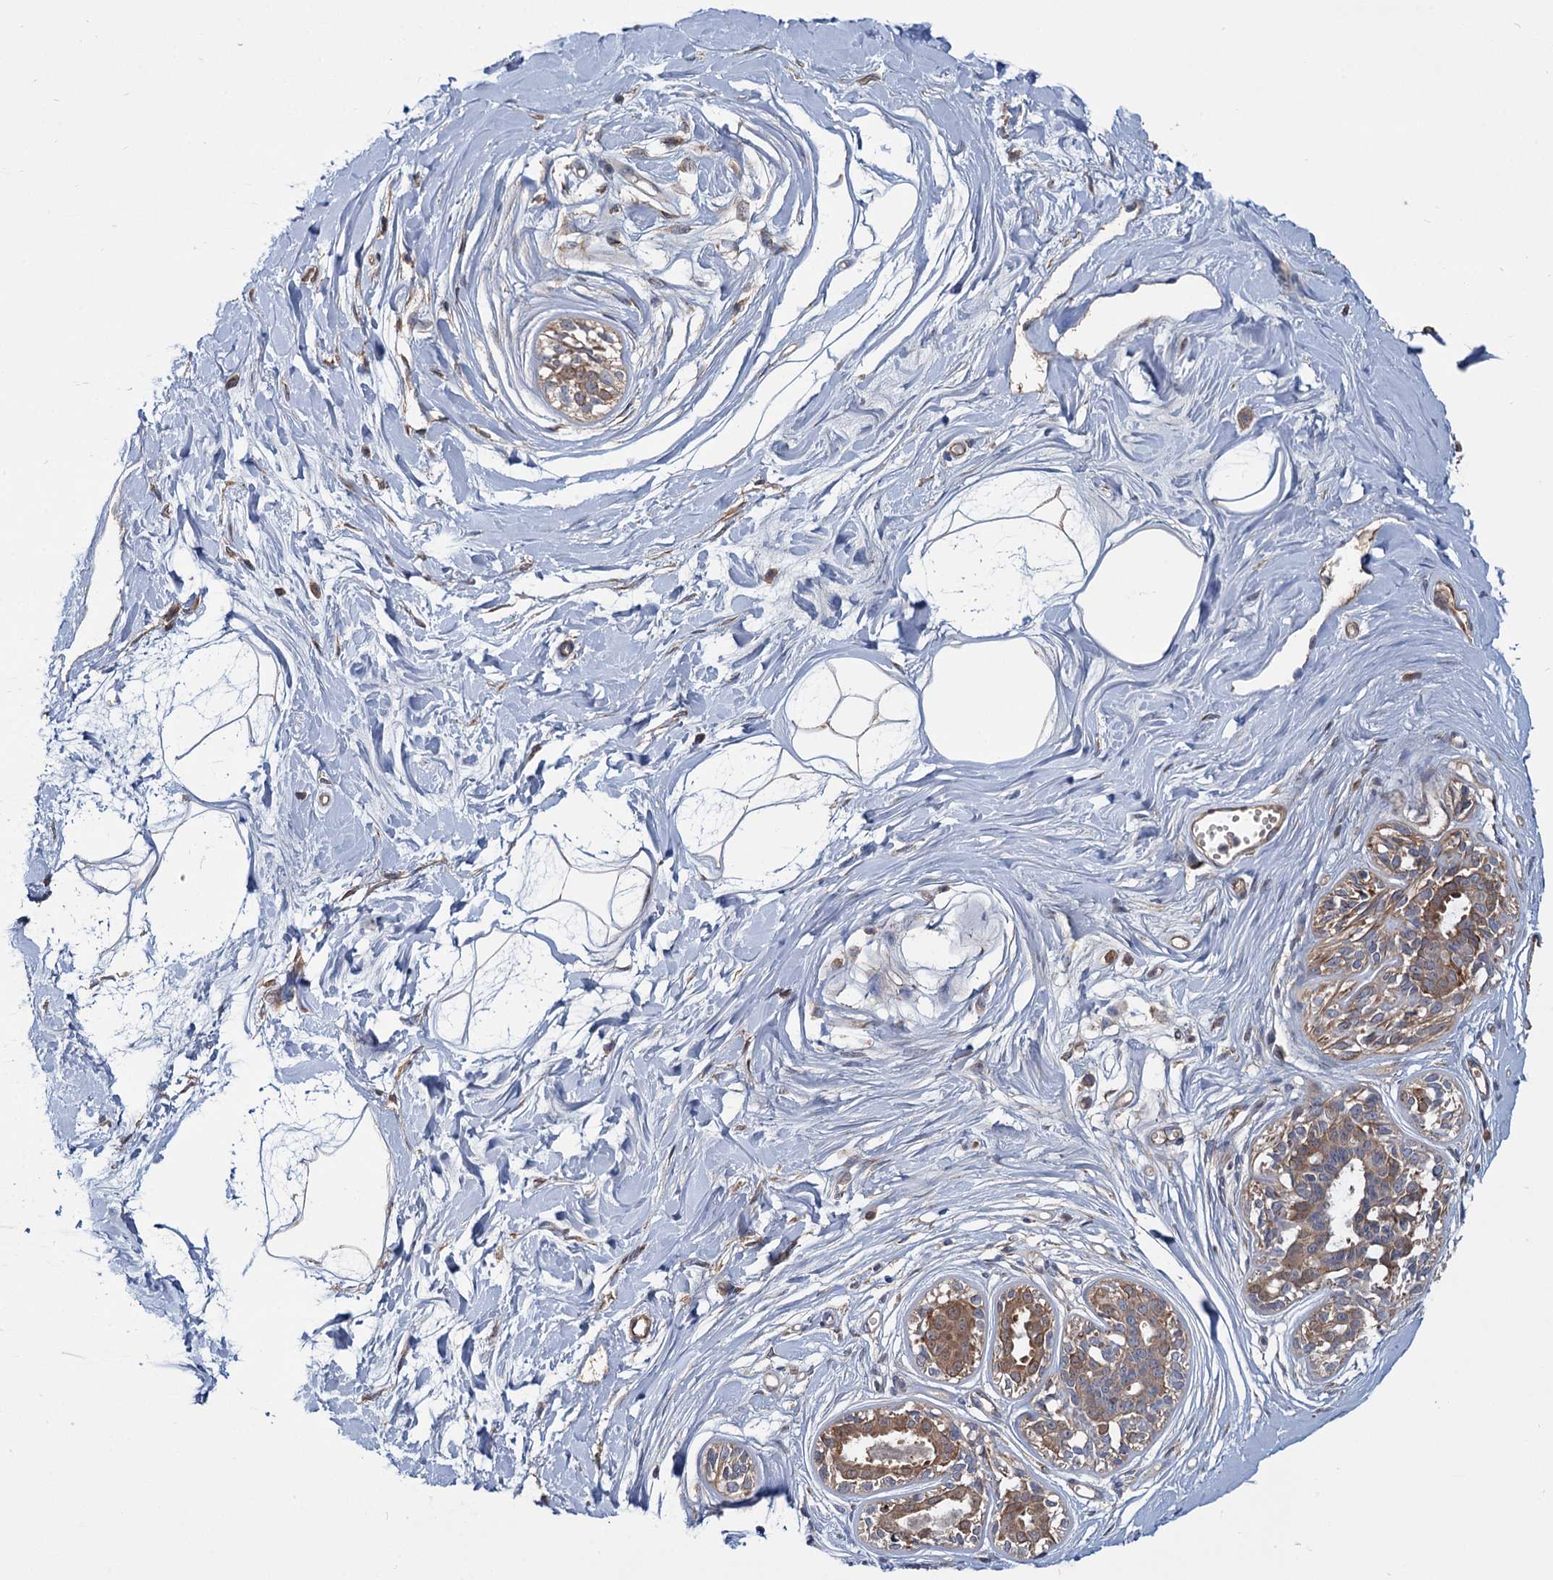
{"staining": {"intensity": "negative", "quantity": "none", "location": "none"}, "tissue": "breast", "cell_type": "Adipocytes", "image_type": "normal", "snomed": [{"axis": "morphology", "description": "Normal tissue, NOS"}, {"axis": "topography", "description": "Breast"}], "caption": "The micrograph displays no staining of adipocytes in benign breast.", "gene": "MTRR", "patient": {"sex": "female", "age": 45}}